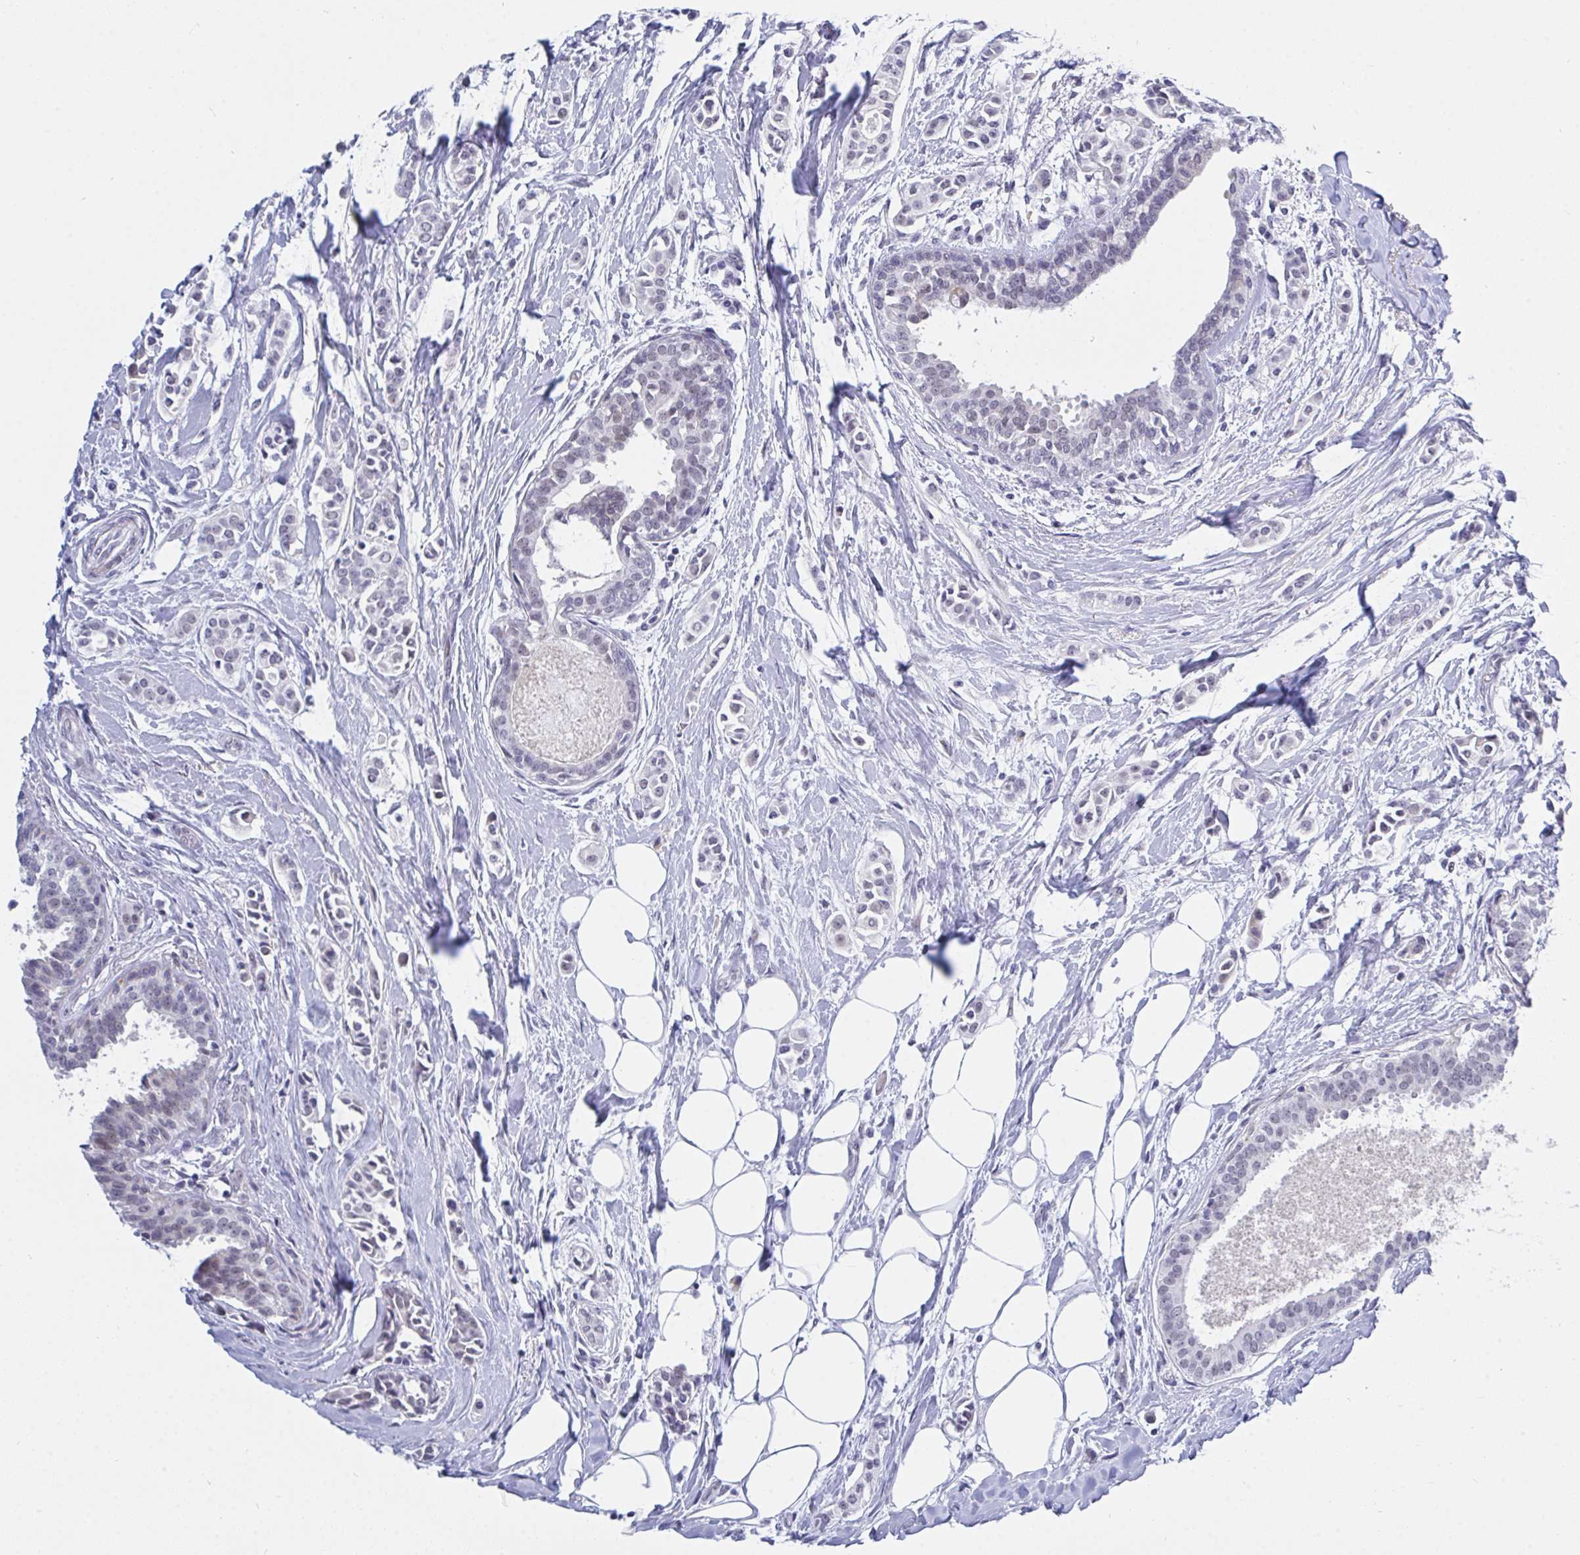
{"staining": {"intensity": "negative", "quantity": "none", "location": "none"}, "tissue": "breast cancer", "cell_type": "Tumor cells", "image_type": "cancer", "snomed": [{"axis": "morphology", "description": "Duct carcinoma"}, {"axis": "topography", "description": "Breast"}], "caption": "There is no significant positivity in tumor cells of infiltrating ductal carcinoma (breast).", "gene": "FBXL22", "patient": {"sex": "female", "age": 64}}